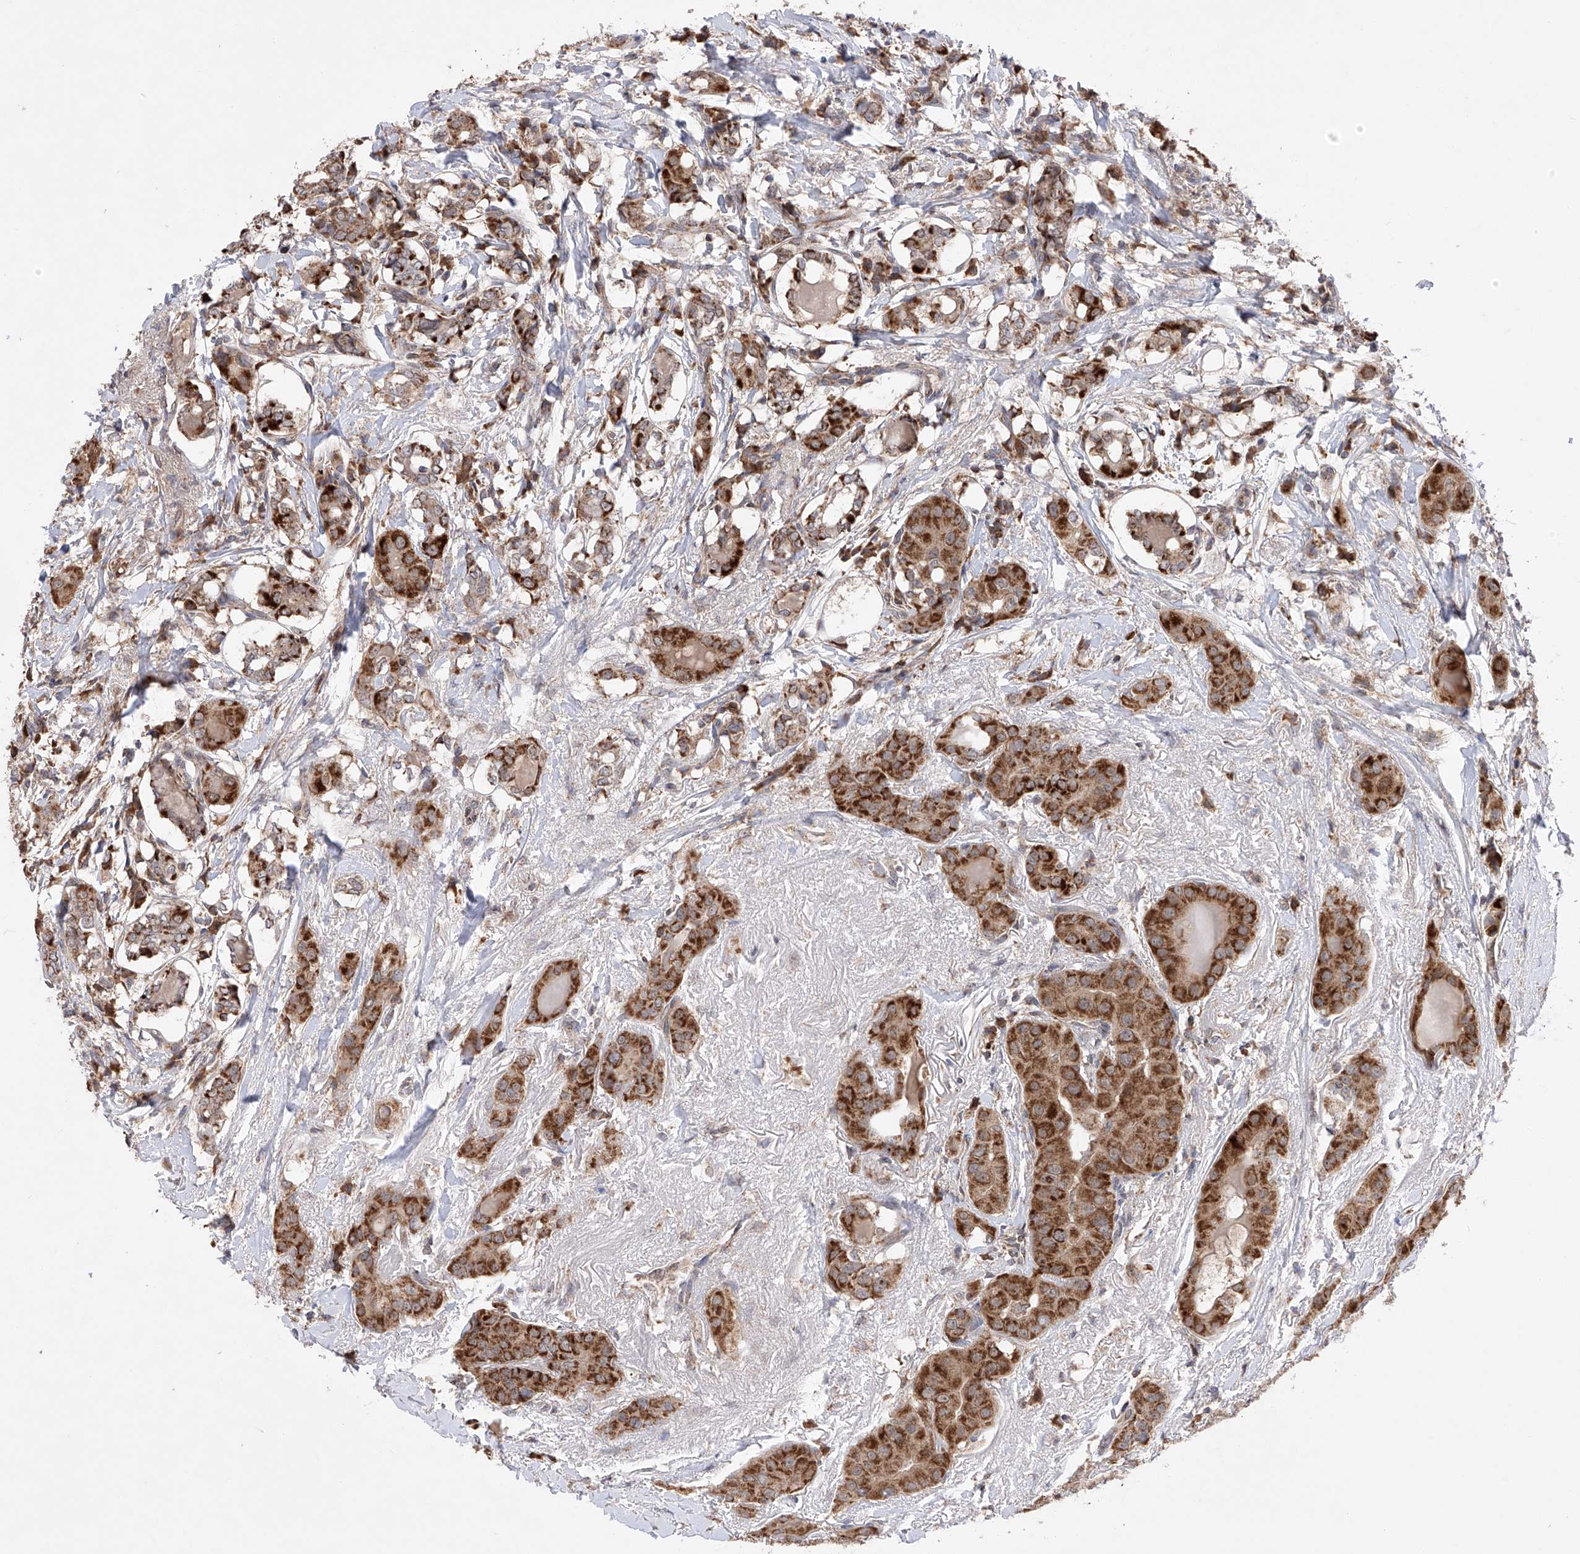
{"staining": {"intensity": "strong", "quantity": ">75%", "location": "cytoplasmic/membranous"}, "tissue": "thyroid cancer", "cell_type": "Tumor cells", "image_type": "cancer", "snomed": [{"axis": "morphology", "description": "Papillary adenocarcinoma, NOS"}, {"axis": "topography", "description": "Thyroid gland"}], "caption": "This image exhibits IHC staining of papillary adenocarcinoma (thyroid), with high strong cytoplasmic/membranous positivity in approximately >75% of tumor cells.", "gene": "SDHAF4", "patient": {"sex": "male", "age": 33}}